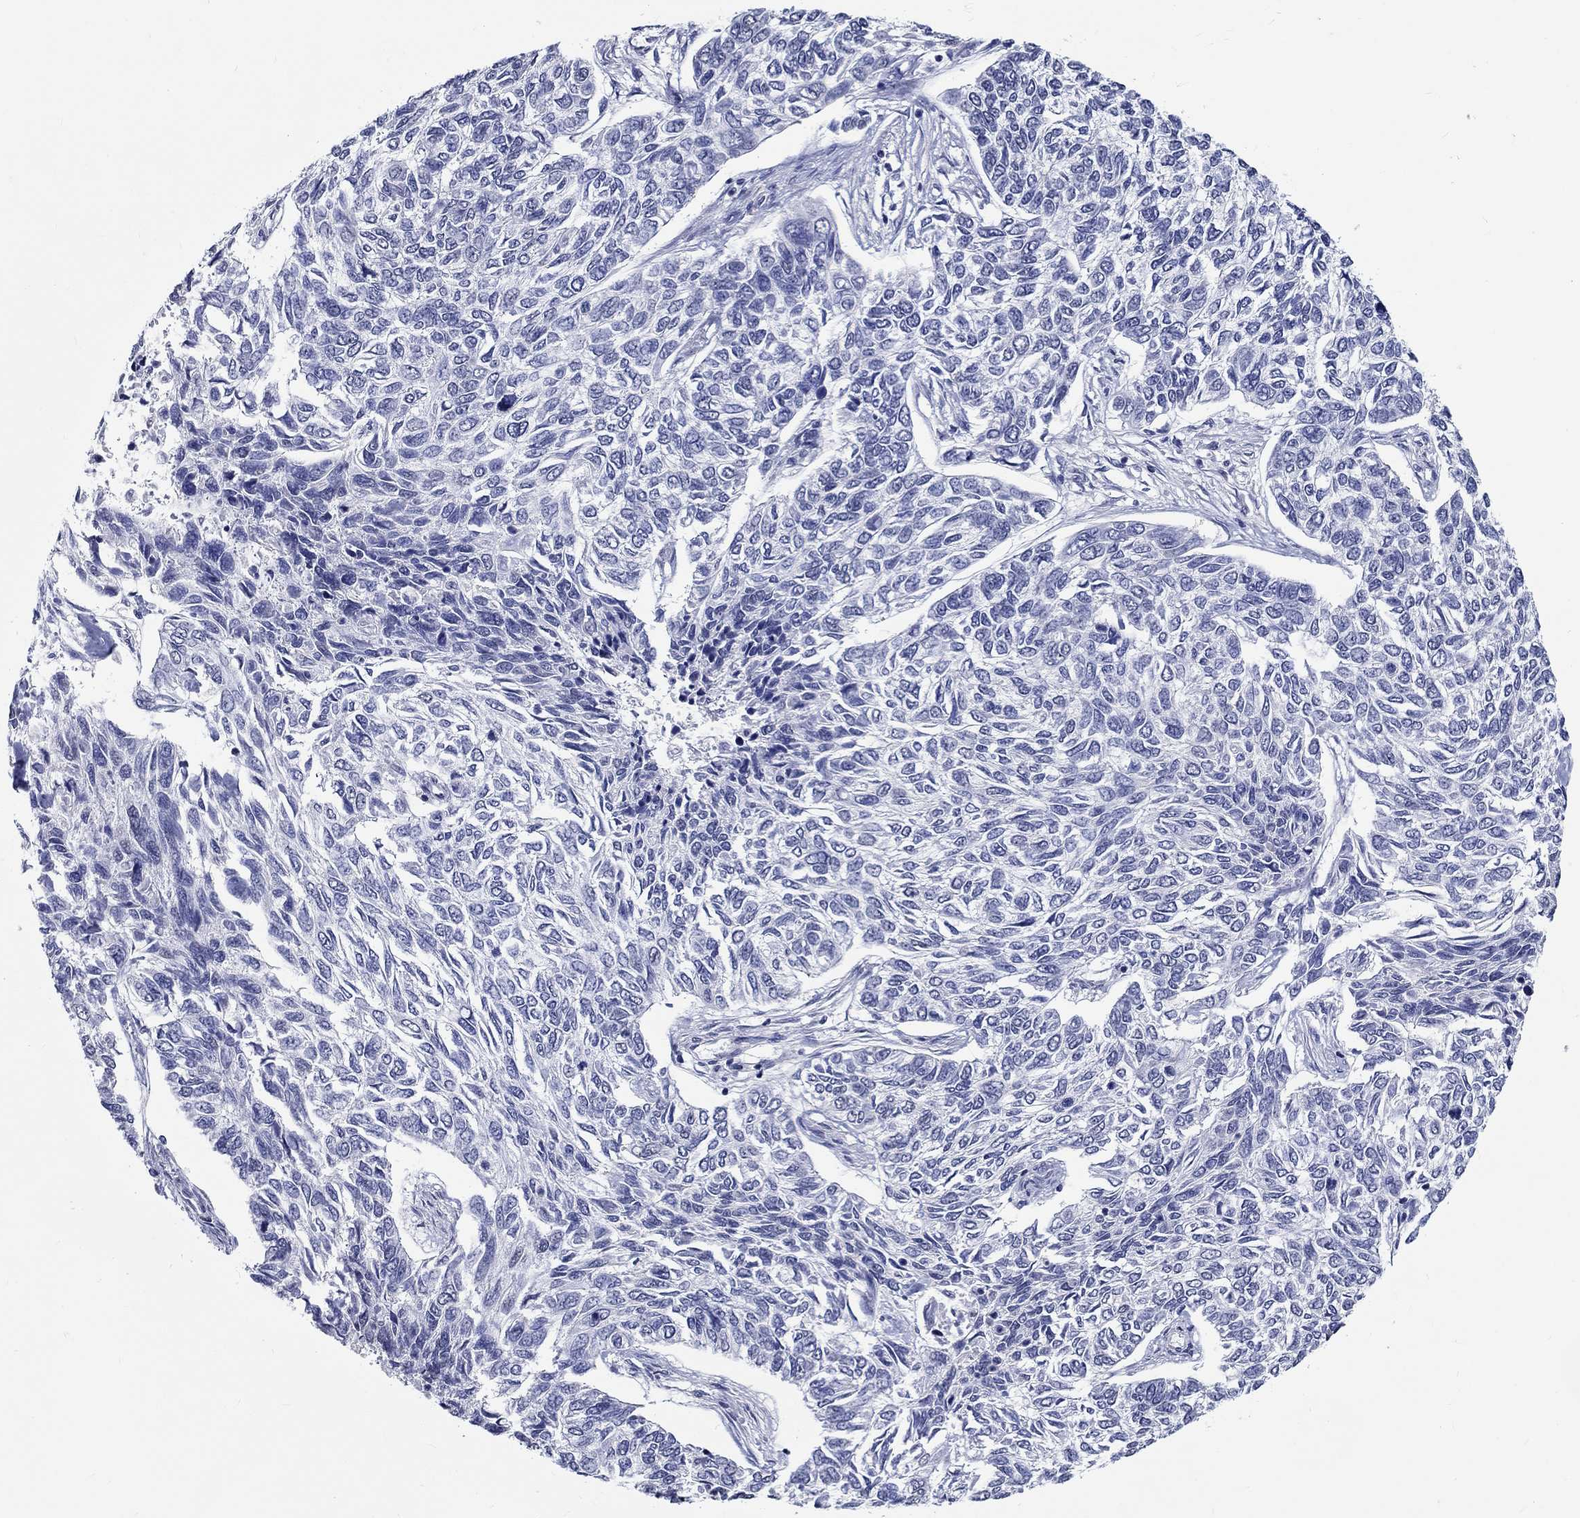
{"staining": {"intensity": "negative", "quantity": "none", "location": "none"}, "tissue": "skin cancer", "cell_type": "Tumor cells", "image_type": "cancer", "snomed": [{"axis": "morphology", "description": "Basal cell carcinoma"}, {"axis": "topography", "description": "Skin"}], "caption": "The photomicrograph displays no staining of tumor cells in skin basal cell carcinoma.", "gene": "PDE1B", "patient": {"sex": "female", "age": 65}}